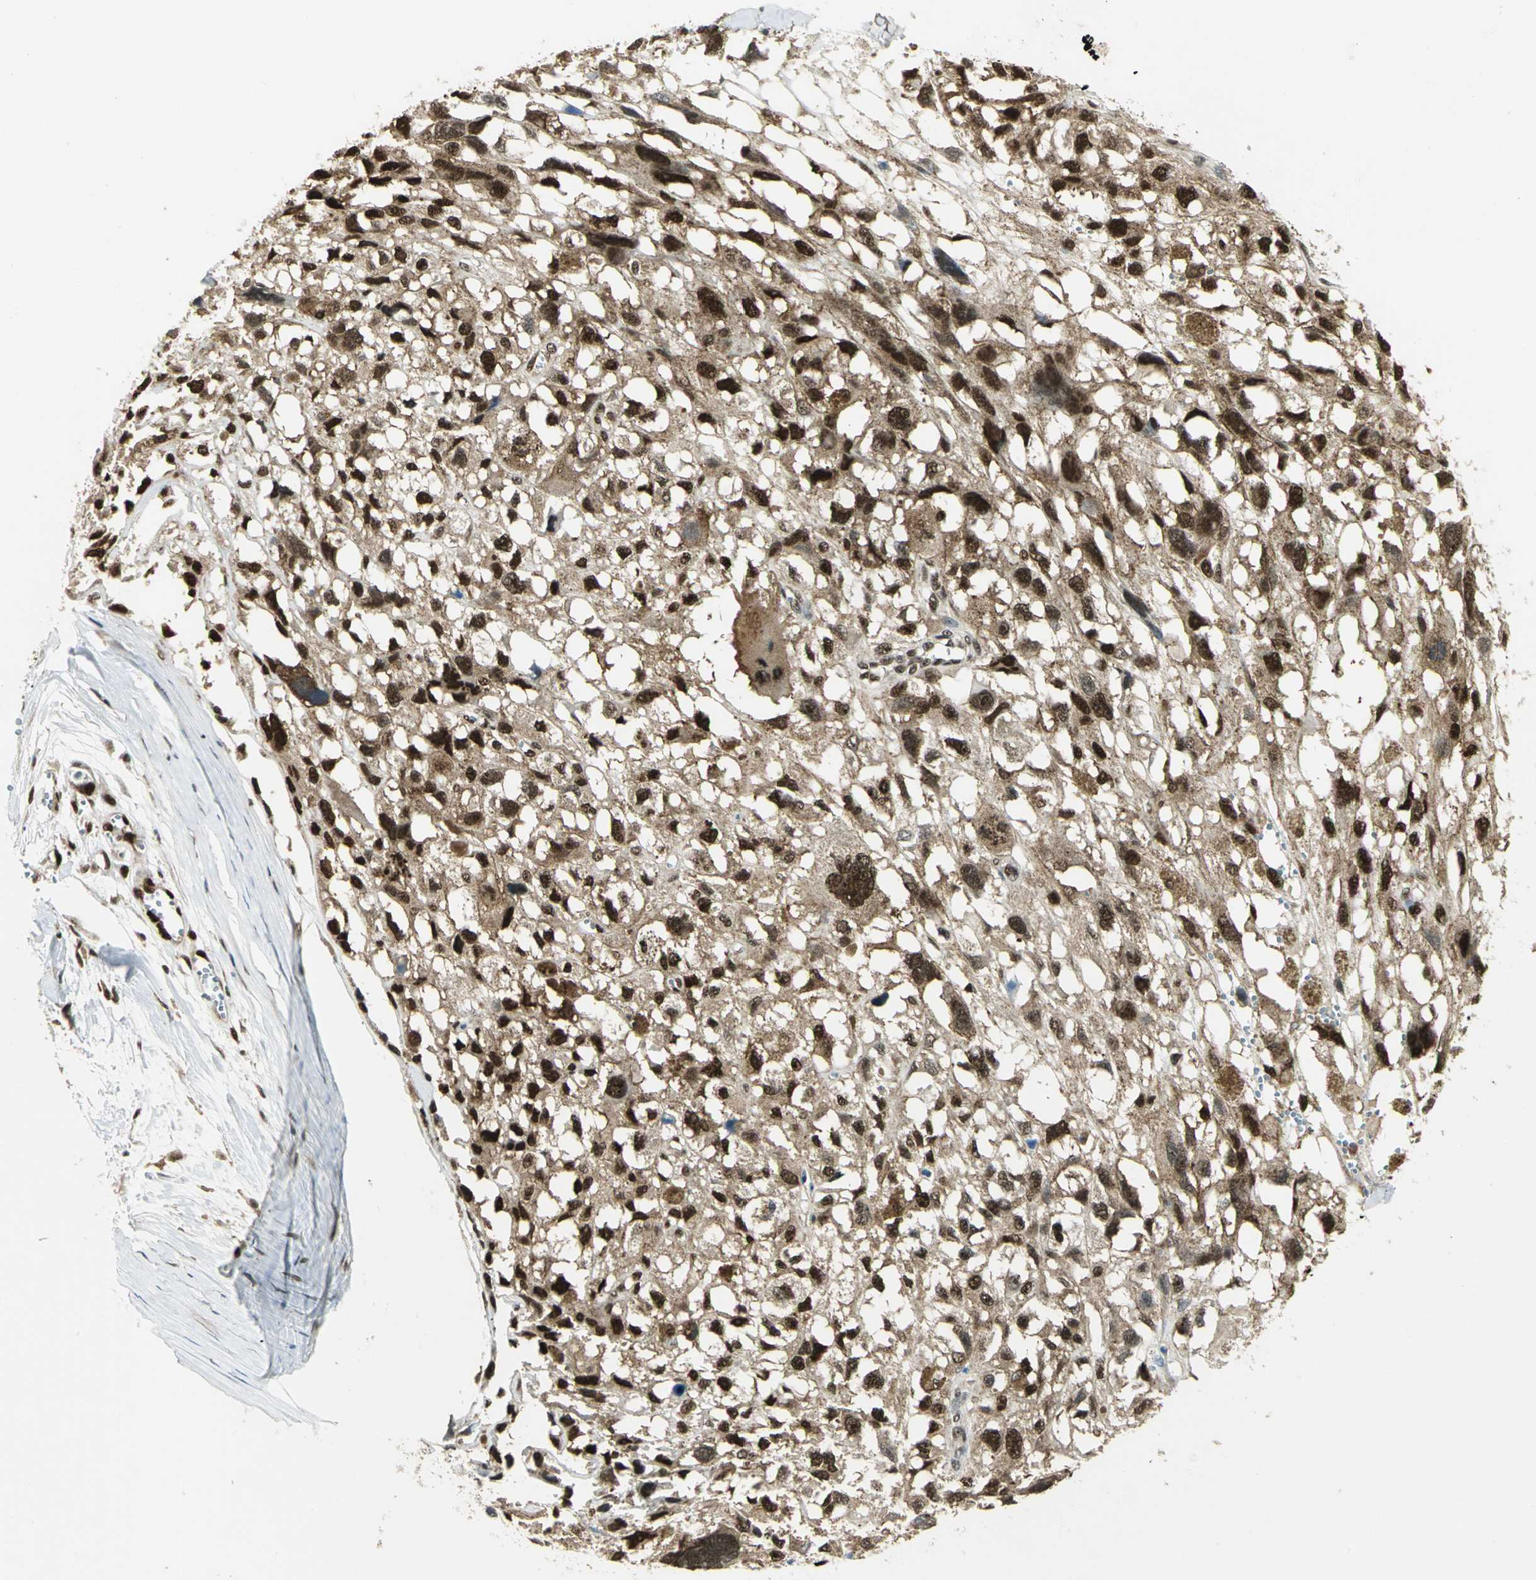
{"staining": {"intensity": "strong", "quantity": ">75%", "location": "cytoplasmic/membranous,nuclear"}, "tissue": "melanoma", "cell_type": "Tumor cells", "image_type": "cancer", "snomed": [{"axis": "morphology", "description": "Malignant melanoma, Metastatic site"}, {"axis": "topography", "description": "Lymph node"}], "caption": "A histopathology image of malignant melanoma (metastatic site) stained for a protein demonstrates strong cytoplasmic/membranous and nuclear brown staining in tumor cells.", "gene": "DDX5", "patient": {"sex": "male", "age": 59}}